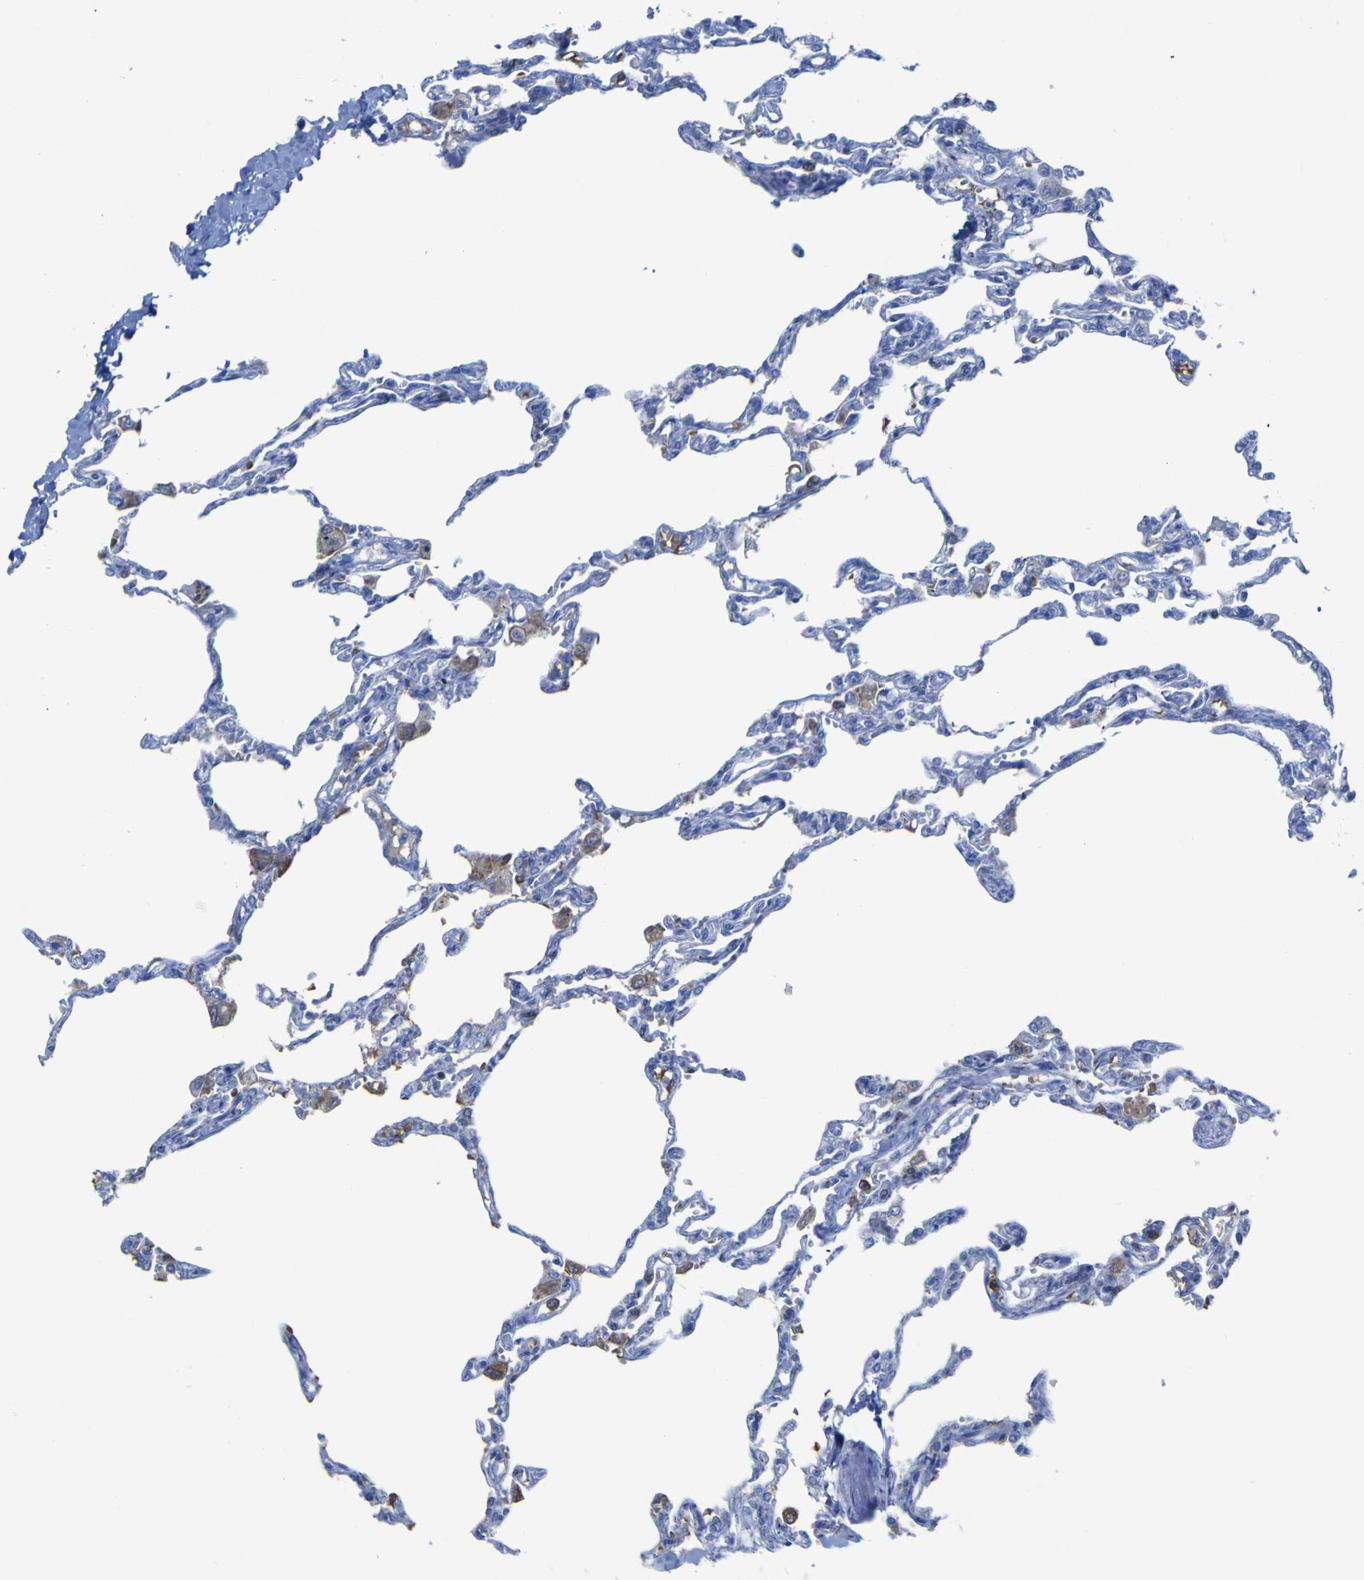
{"staining": {"intensity": "negative", "quantity": "none", "location": "none"}, "tissue": "lung", "cell_type": "Alveolar cells", "image_type": "normal", "snomed": [{"axis": "morphology", "description": "Normal tissue, NOS"}, {"axis": "topography", "description": "Lung"}], "caption": "Immunohistochemistry (IHC) of benign lung demonstrates no staining in alveolar cells.", "gene": "GCM1", "patient": {"sex": "male", "age": 21}}